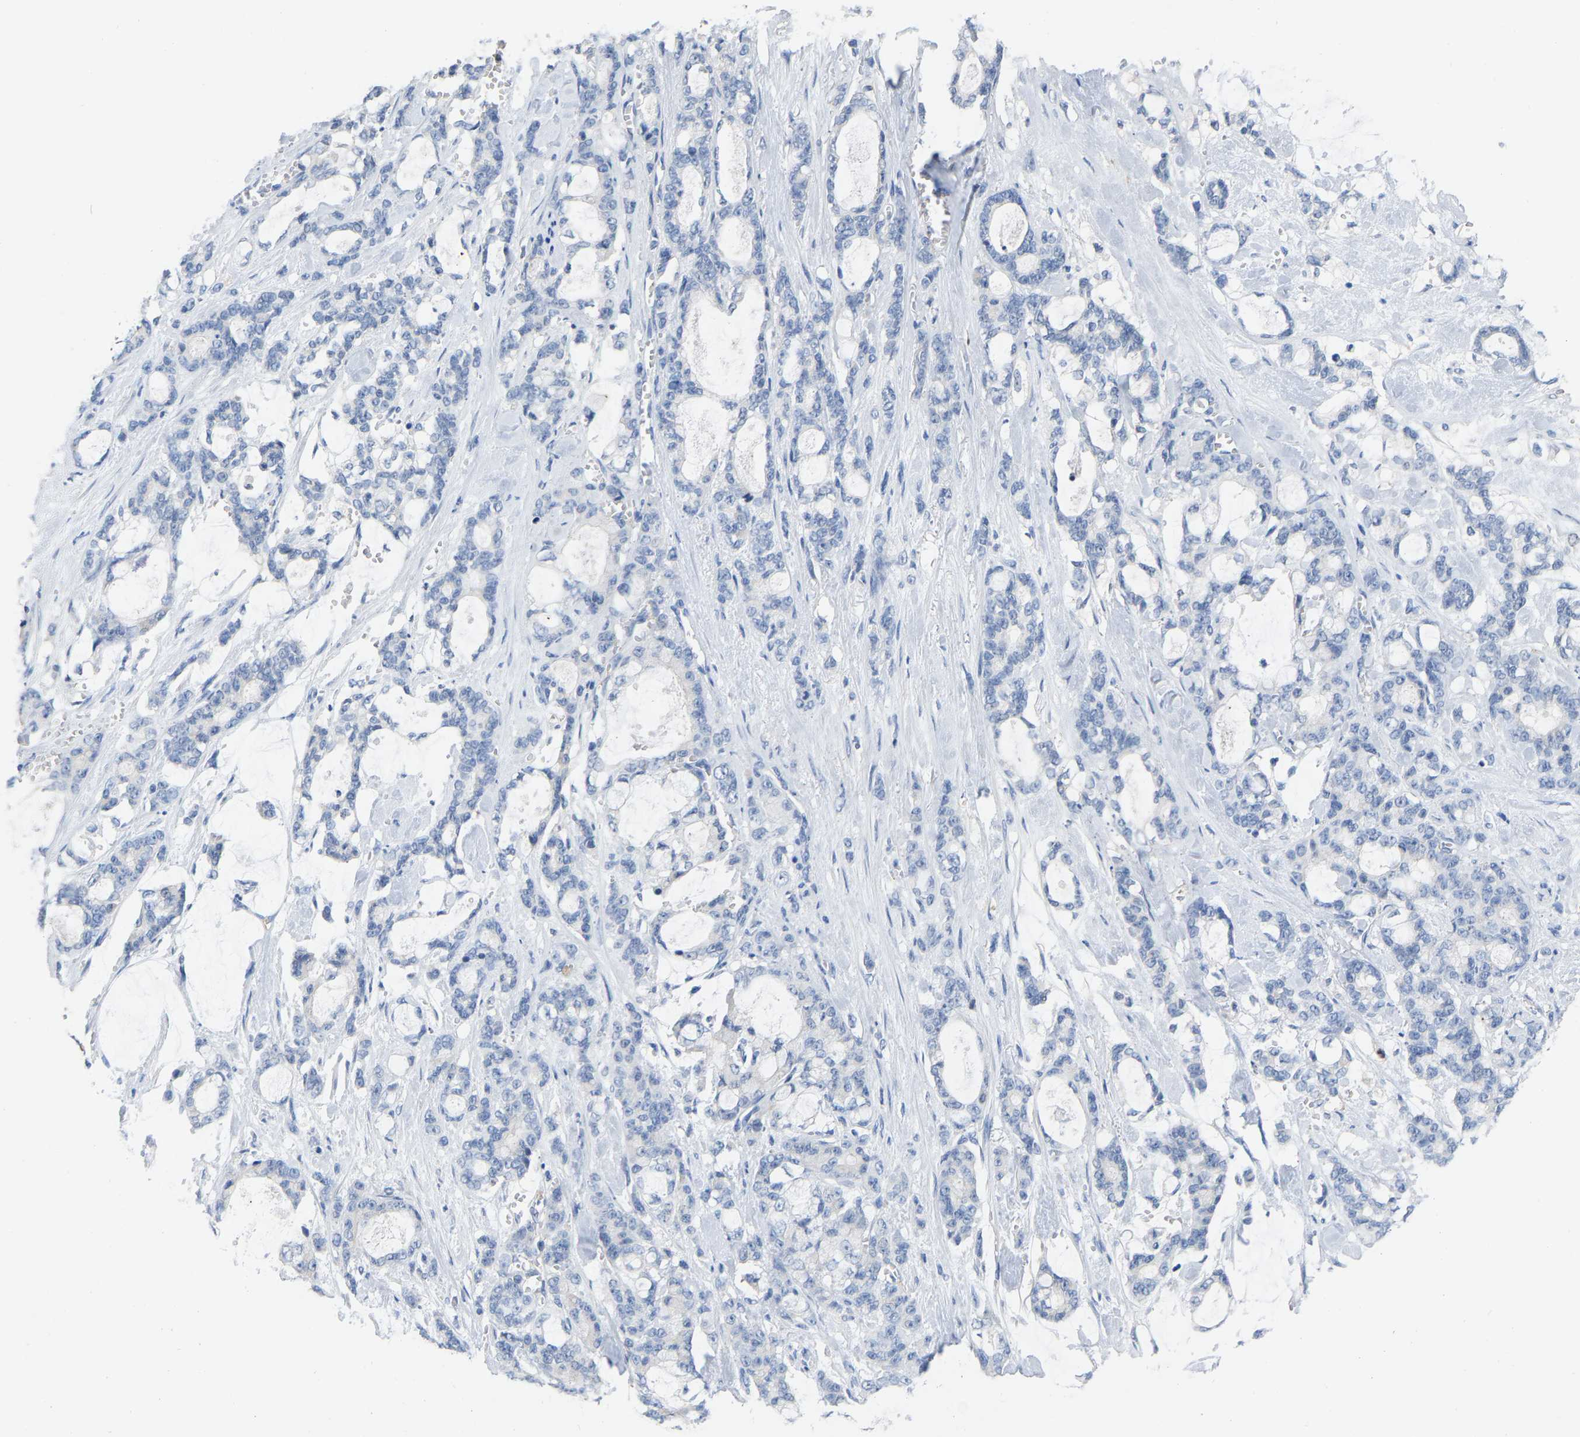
{"staining": {"intensity": "negative", "quantity": "none", "location": "none"}, "tissue": "pancreatic cancer", "cell_type": "Tumor cells", "image_type": "cancer", "snomed": [{"axis": "morphology", "description": "Adenocarcinoma, NOS"}, {"axis": "topography", "description": "Pancreas"}], "caption": "DAB immunohistochemical staining of pancreatic cancer shows no significant staining in tumor cells. (DAB (3,3'-diaminobenzidine) IHC visualized using brightfield microscopy, high magnification).", "gene": "ULBP2", "patient": {"sex": "female", "age": 73}}